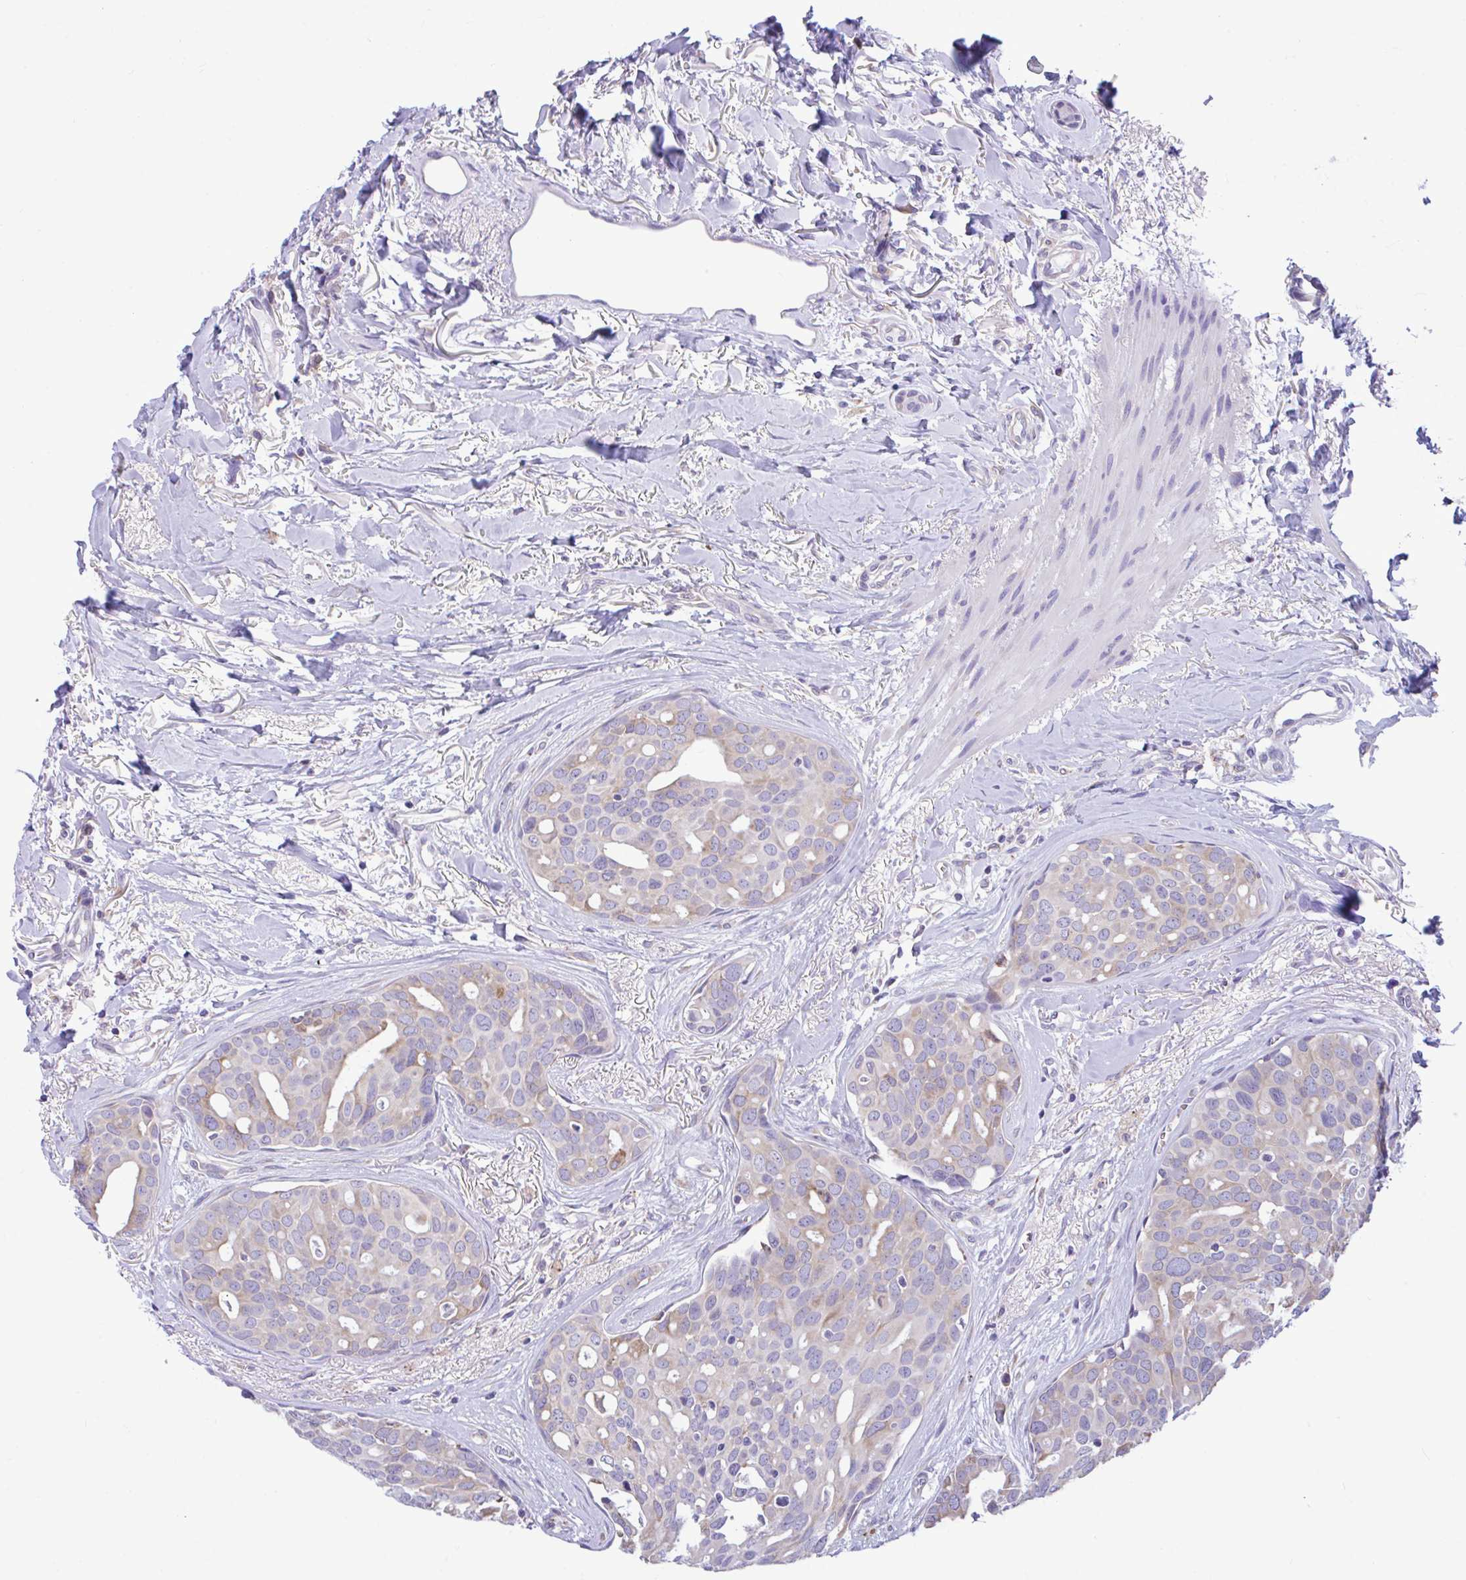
{"staining": {"intensity": "weak", "quantity": "<25%", "location": "cytoplasmic/membranous"}, "tissue": "breast cancer", "cell_type": "Tumor cells", "image_type": "cancer", "snomed": [{"axis": "morphology", "description": "Duct carcinoma"}, {"axis": "topography", "description": "Breast"}], "caption": "Breast cancer (intraductal carcinoma) stained for a protein using IHC demonstrates no staining tumor cells.", "gene": "PIGK", "patient": {"sex": "female", "age": 54}}